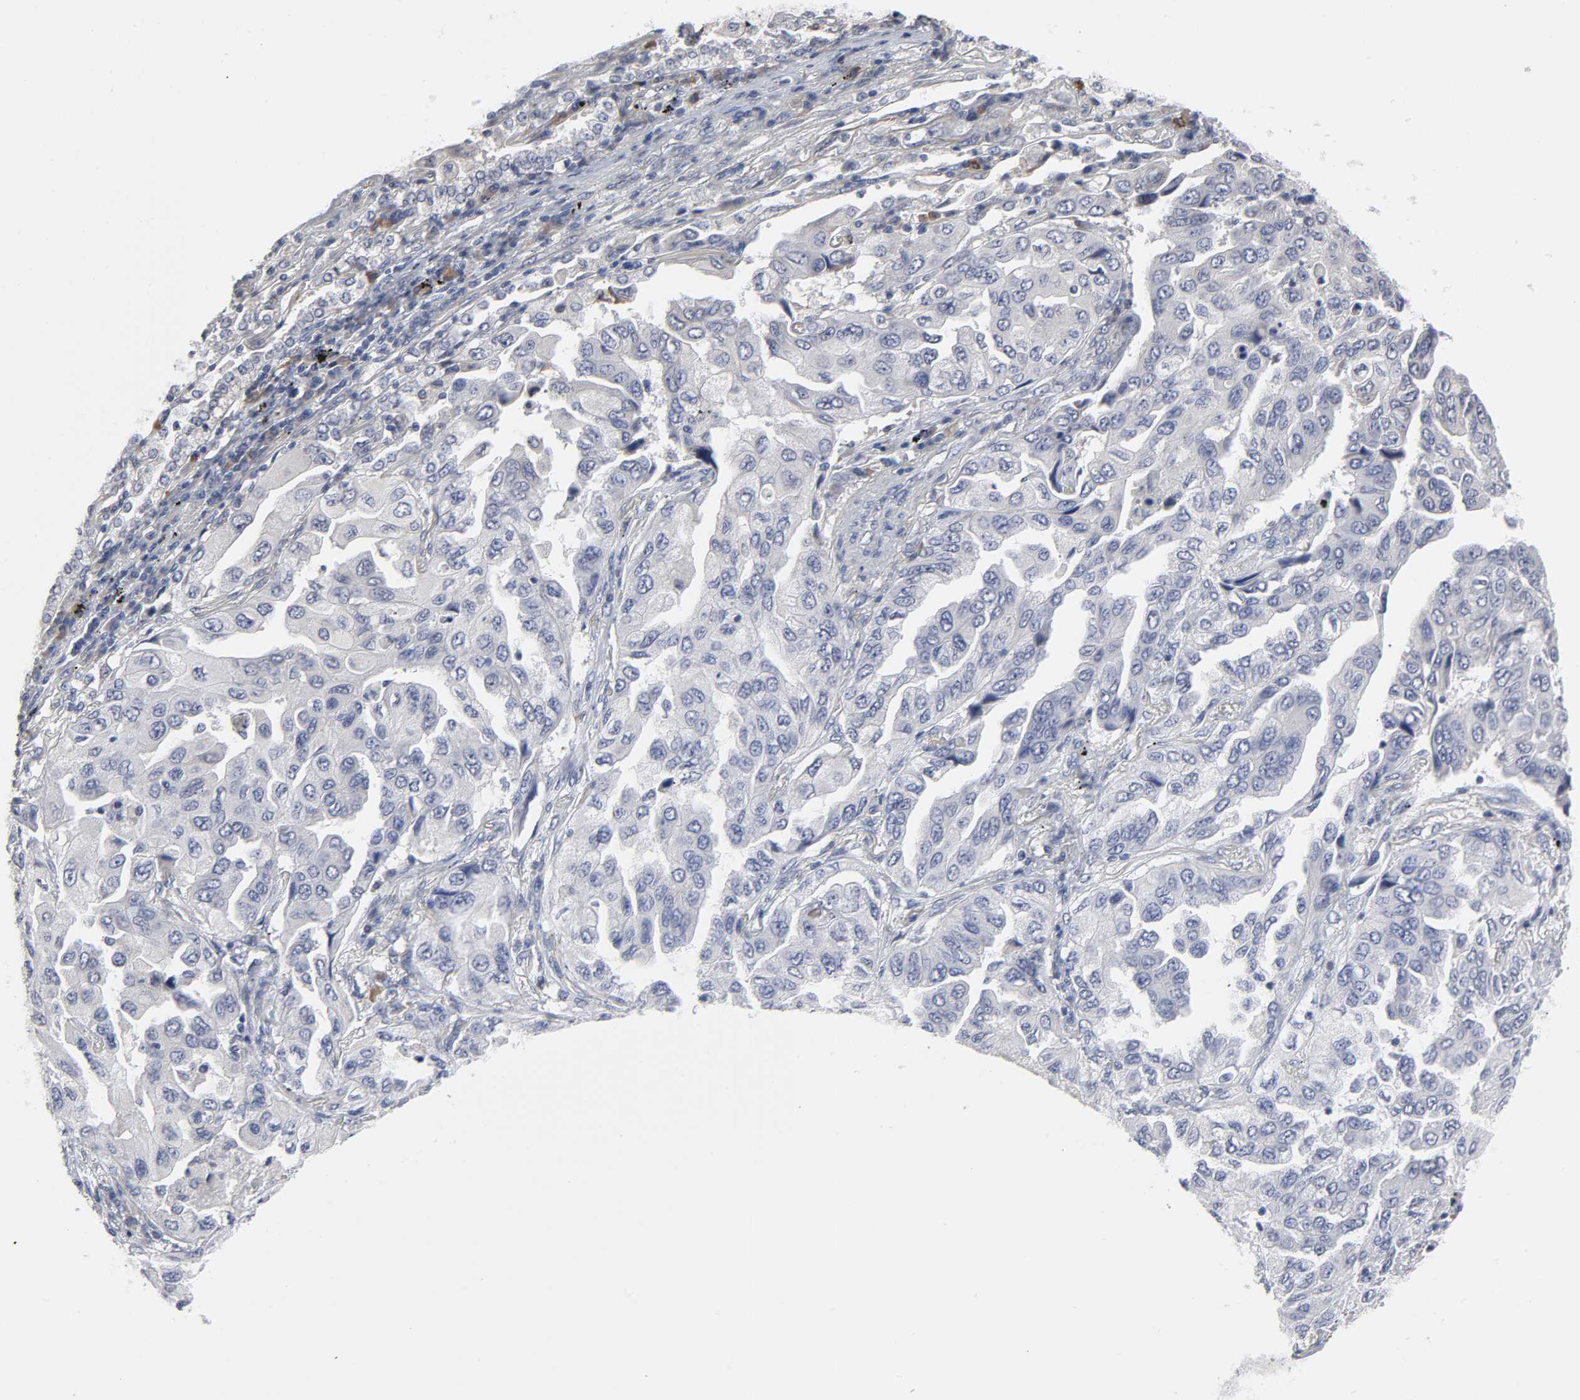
{"staining": {"intensity": "negative", "quantity": "none", "location": "none"}, "tissue": "lung cancer", "cell_type": "Tumor cells", "image_type": "cancer", "snomed": [{"axis": "morphology", "description": "Adenocarcinoma, NOS"}, {"axis": "topography", "description": "Lung"}], "caption": "This is a image of immunohistochemistry (IHC) staining of adenocarcinoma (lung), which shows no expression in tumor cells.", "gene": "HNF4A", "patient": {"sex": "female", "age": 65}}